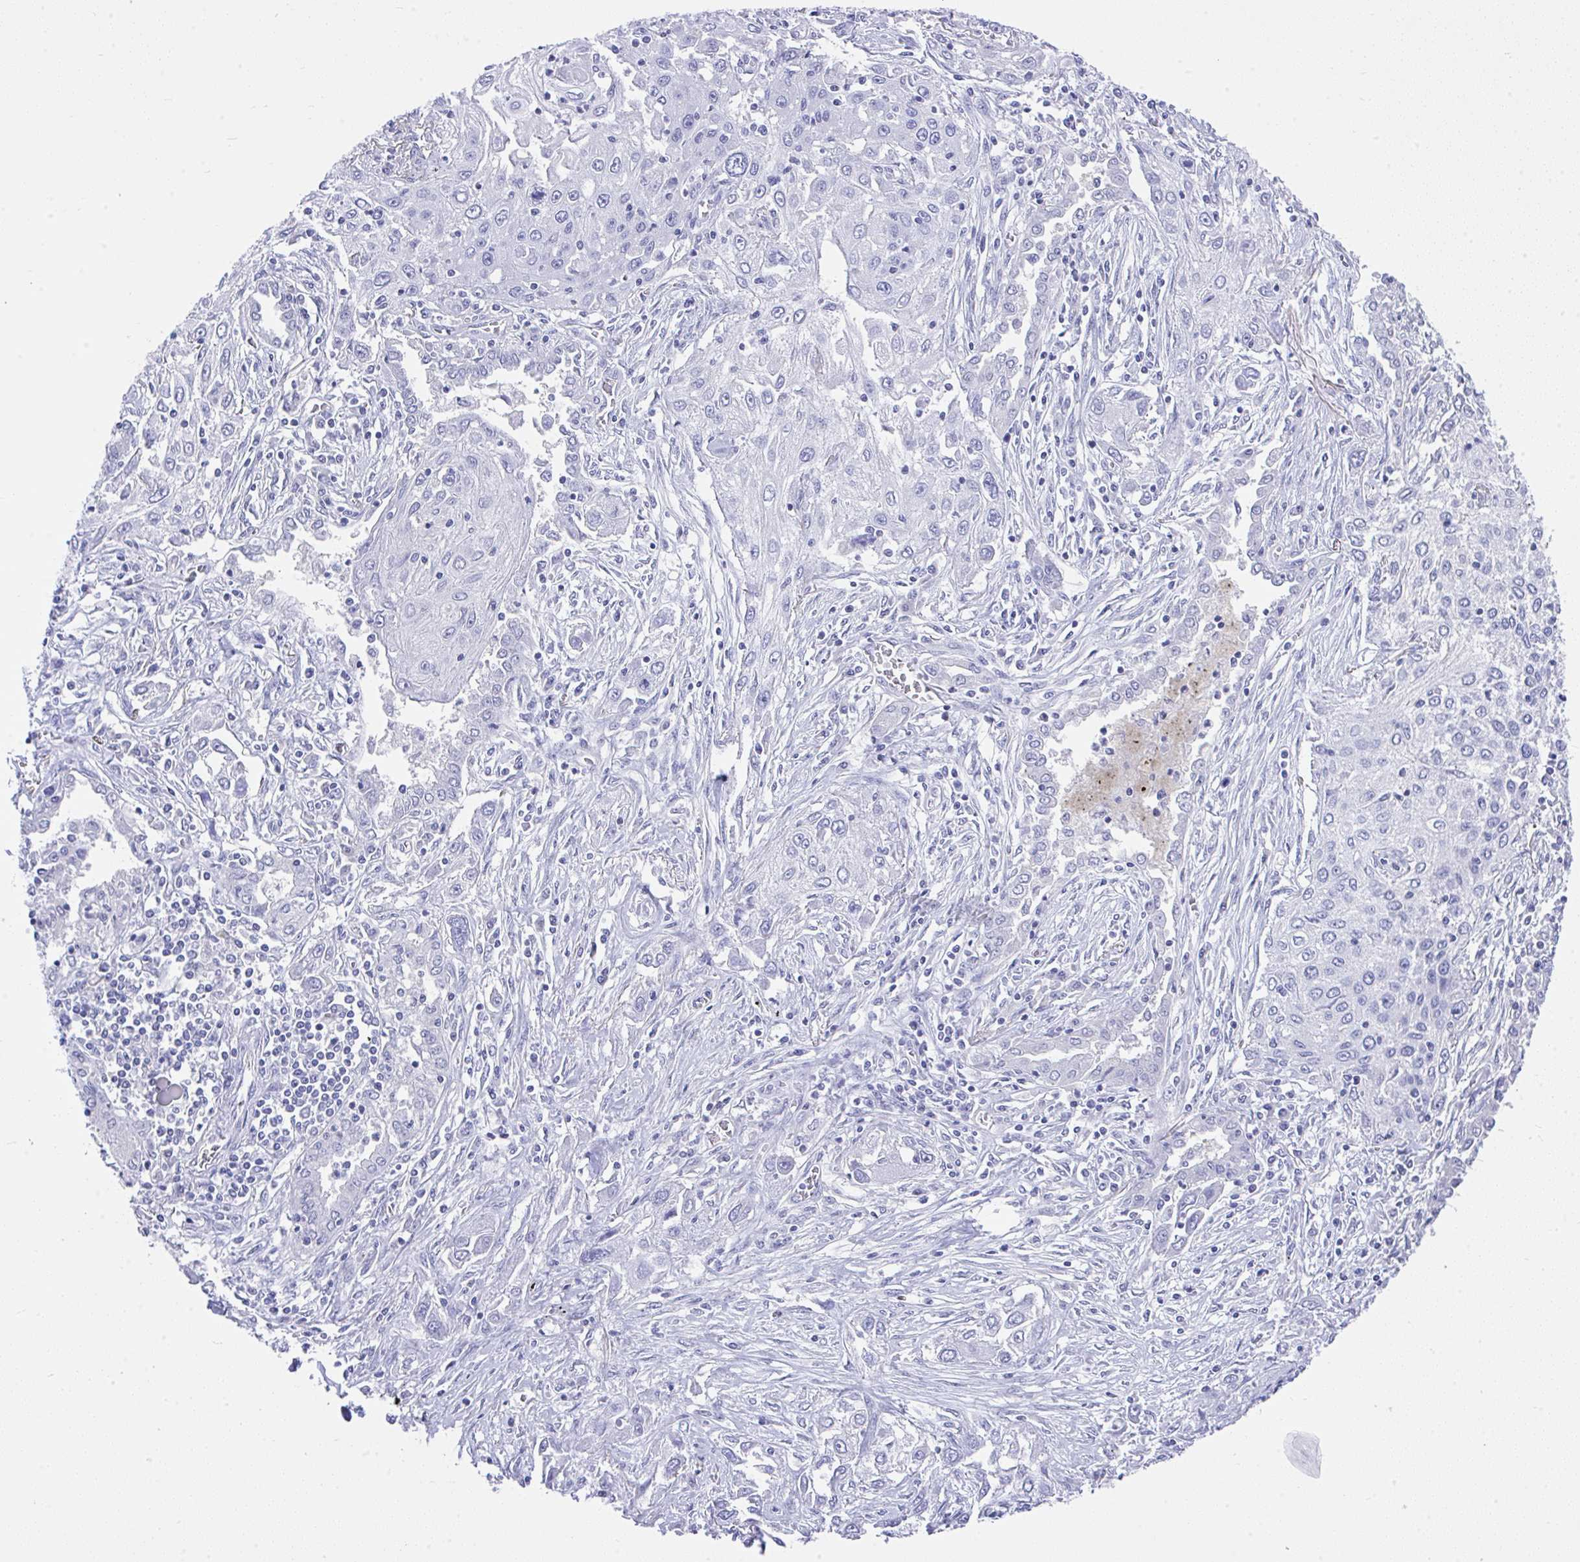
{"staining": {"intensity": "negative", "quantity": "none", "location": "none"}, "tissue": "lung cancer", "cell_type": "Tumor cells", "image_type": "cancer", "snomed": [{"axis": "morphology", "description": "Squamous cell carcinoma, NOS"}, {"axis": "topography", "description": "Lung"}], "caption": "This image is of lung squamous cell carcinoma stained with IHC to label a protein in brown with the nuclei are counter-stained blue. There is no staining in tumor cells. (Brightfield microscopy of DAB (3,3'-diaminobenzidine) immunohistochemistry (IHC) at high magnification).", "gene": "MS4A12", "patient": {"sex": "female", "age": 69}}